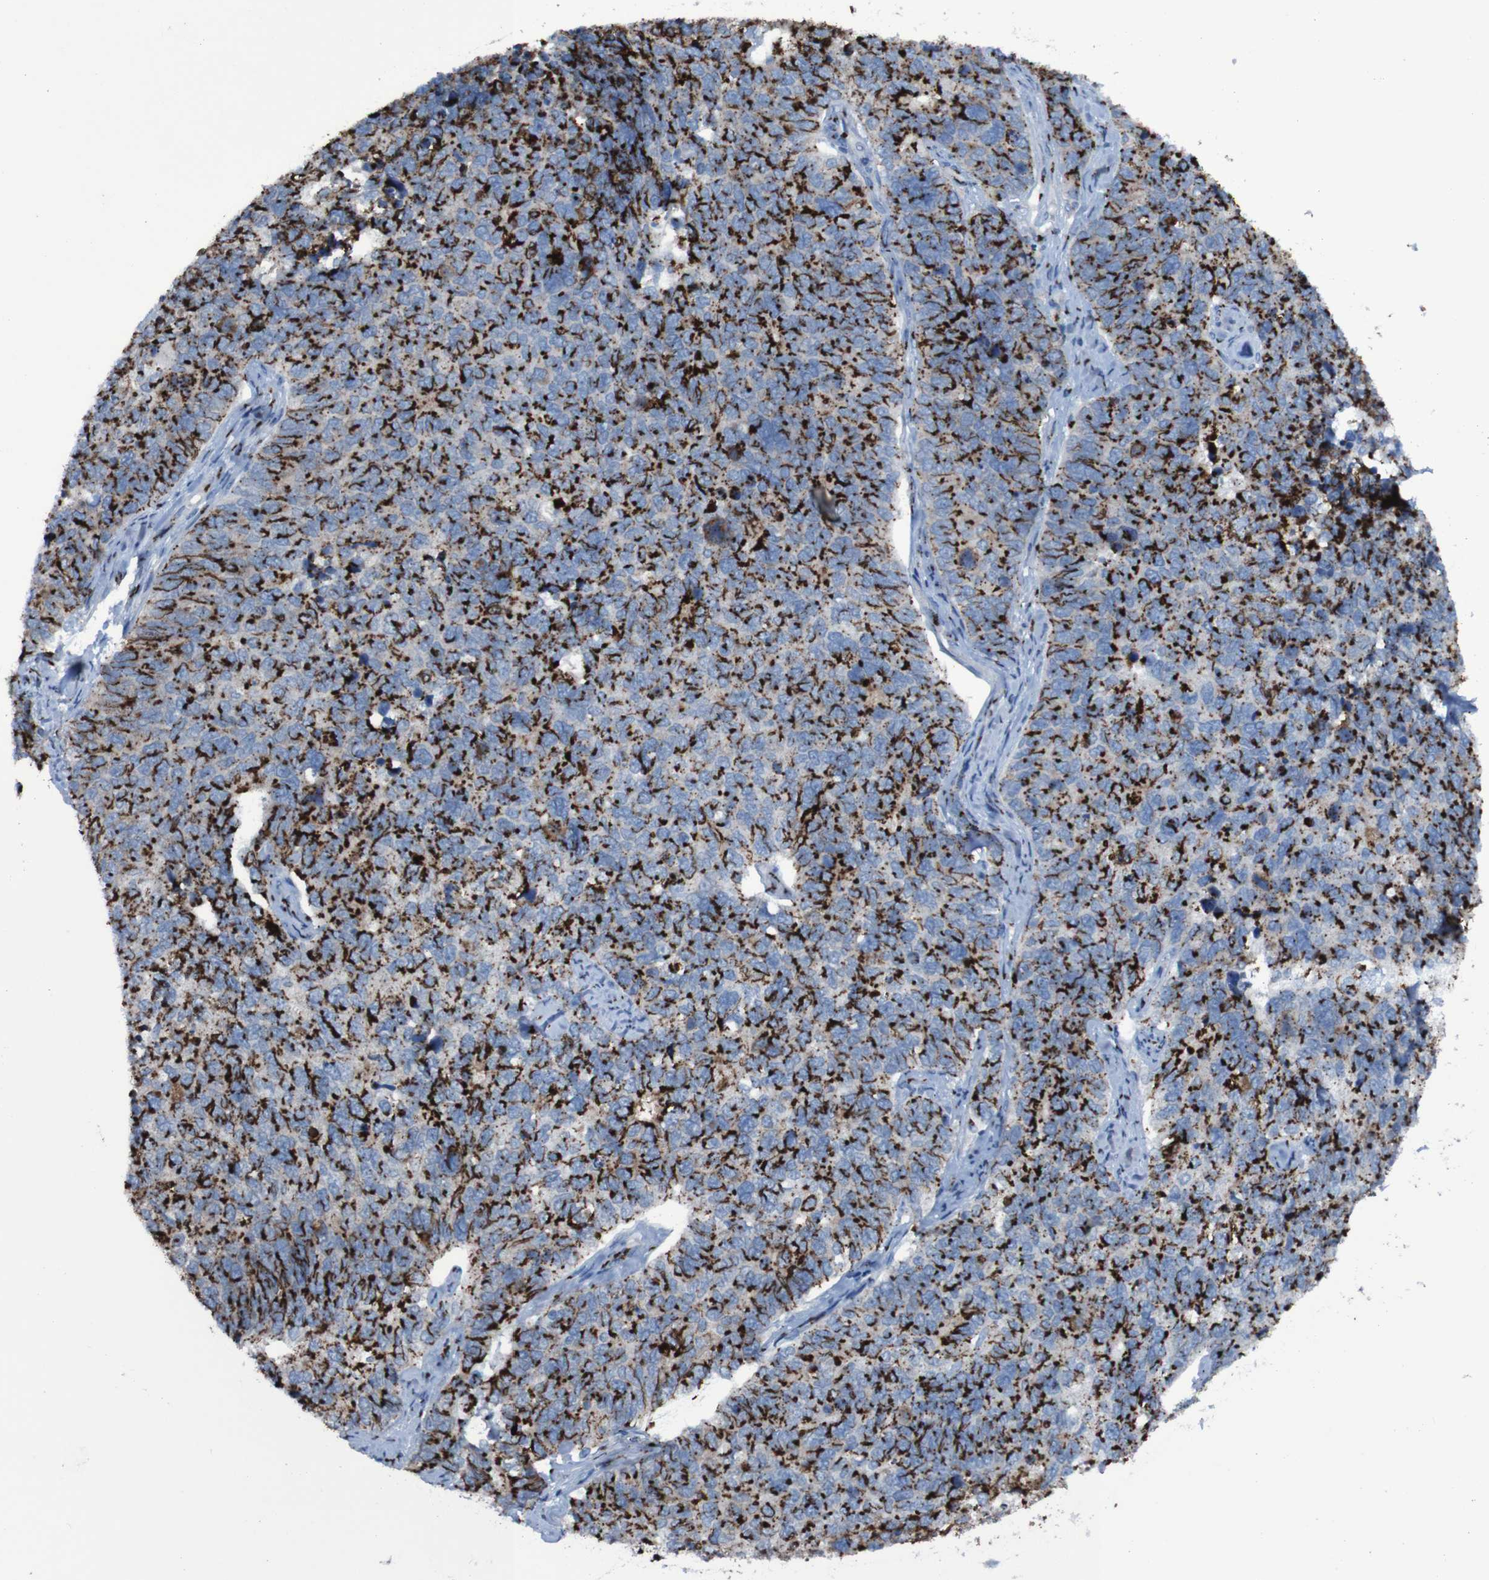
{"staining": {"intensity": "strong", "quantity": ">75%", "location": "cytoplasmic/membranous"}, "tissue": "cervical cancer", "cell_type": "Tumor cells", "image_type": "cancer", "snomed": [{"axis": "morphology", "description": "Squamous cell carcinoma, NOS"}, {"axis": "topography", "description": "Cervix"}], "caption": "A brown stain highlights strong cytoplasmic/membranous staining of a protein in cervical cancer tumor cells.", "gene": "GOLM1", "patient": {"sex": "female", "age": 63}}